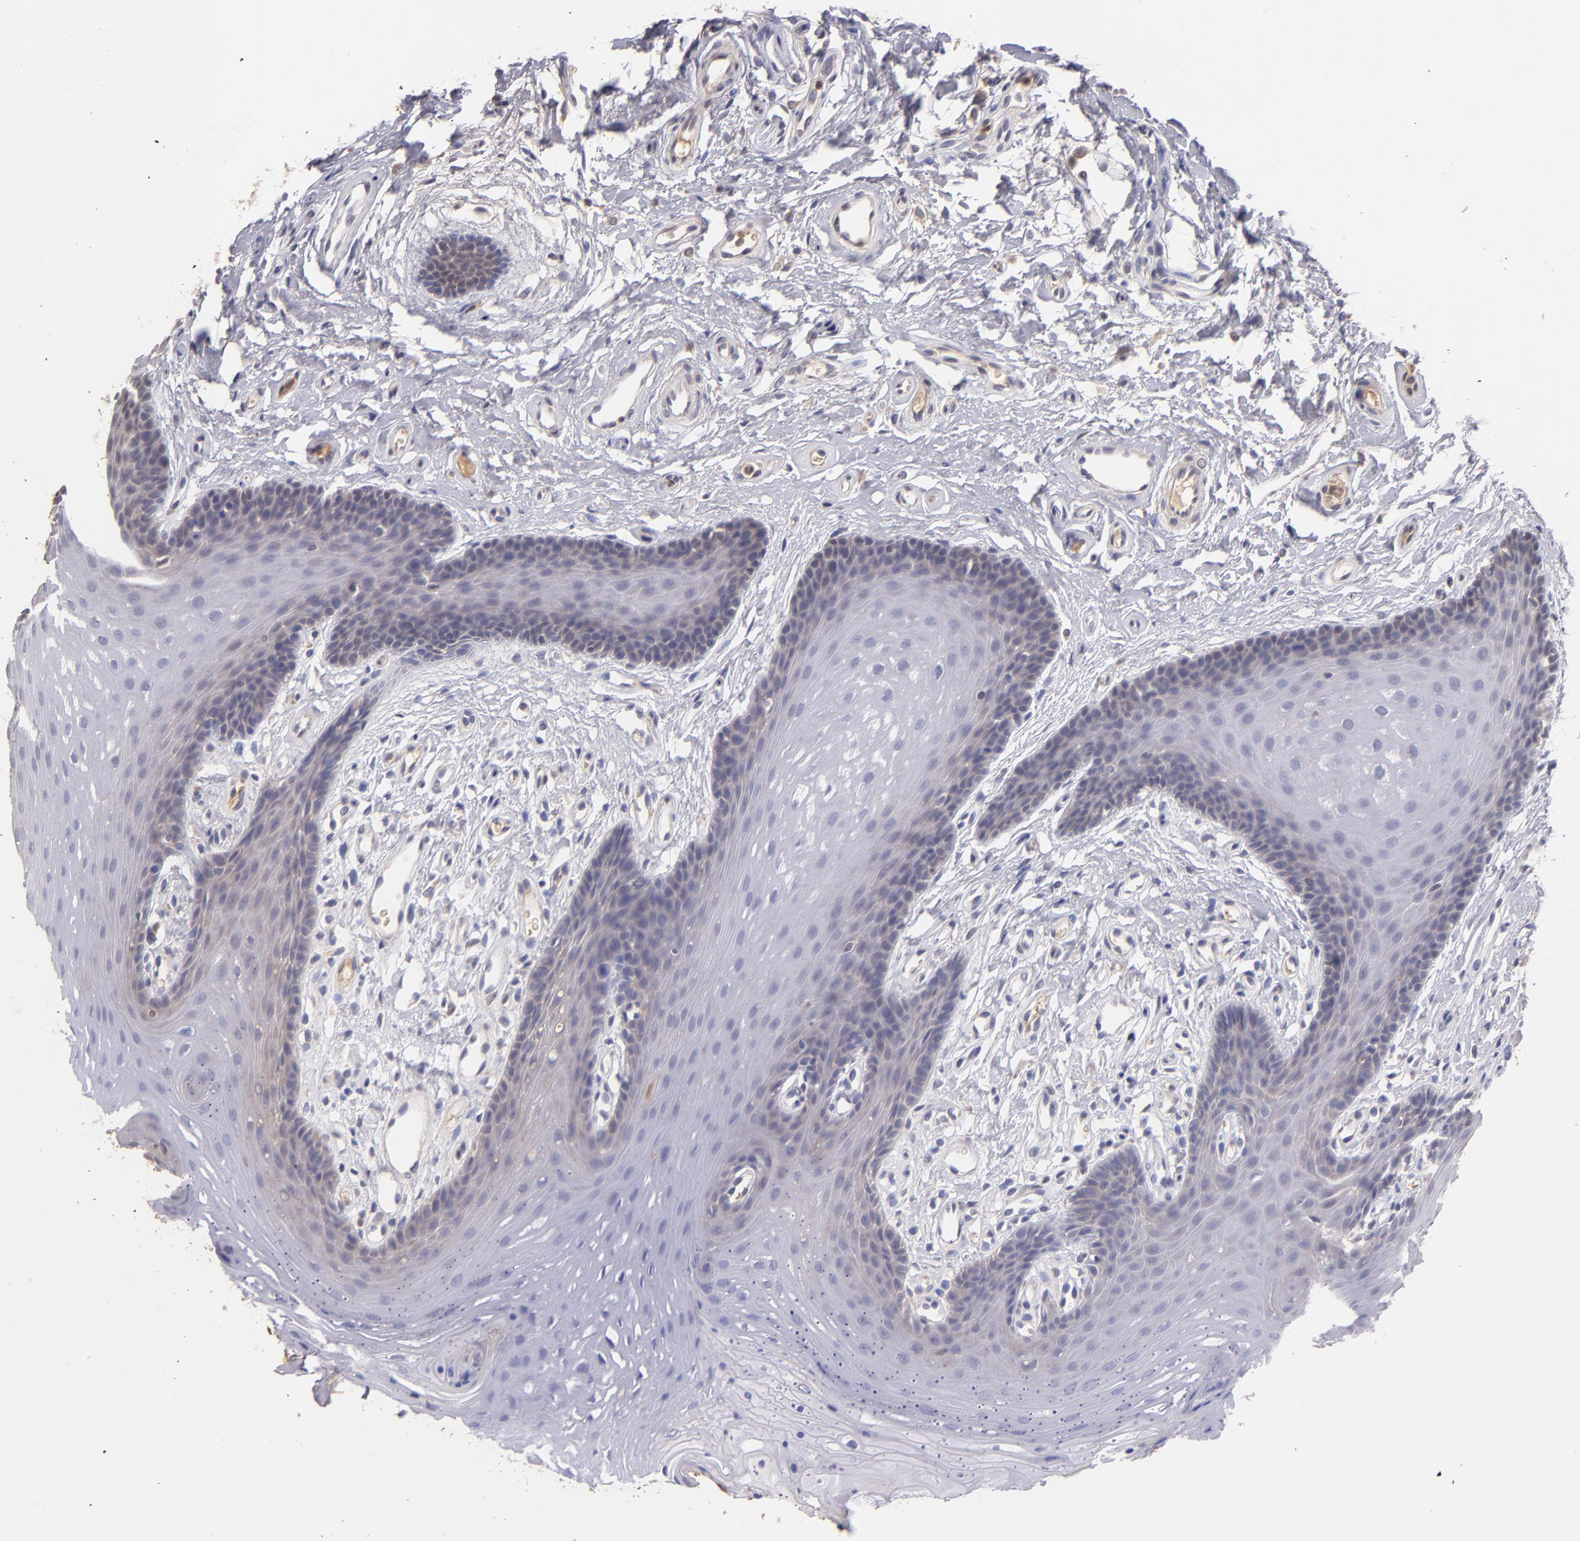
{"staining": {"intensity": "moderate", "quantity": "<25%", "location": "cytoplasmic/membranous"}, "tissue": "oral mucosa", "cell_type": "Squamous epithelial cells", "image_type": "normal", "snomed": [{"axis": "morphology", "description": "Normal tissue, NOS"}, {"axis": "topography", "description": "Oral tissue"}], "caption": "Protein staining demonstrates moderate cytoplasmic/membranous positivity in approximately <25% of squamous epithelial cells in unremarkable oral mucosa.", "gene": "SERPINC1", "patient": {"sex": "male", "age": 62}}